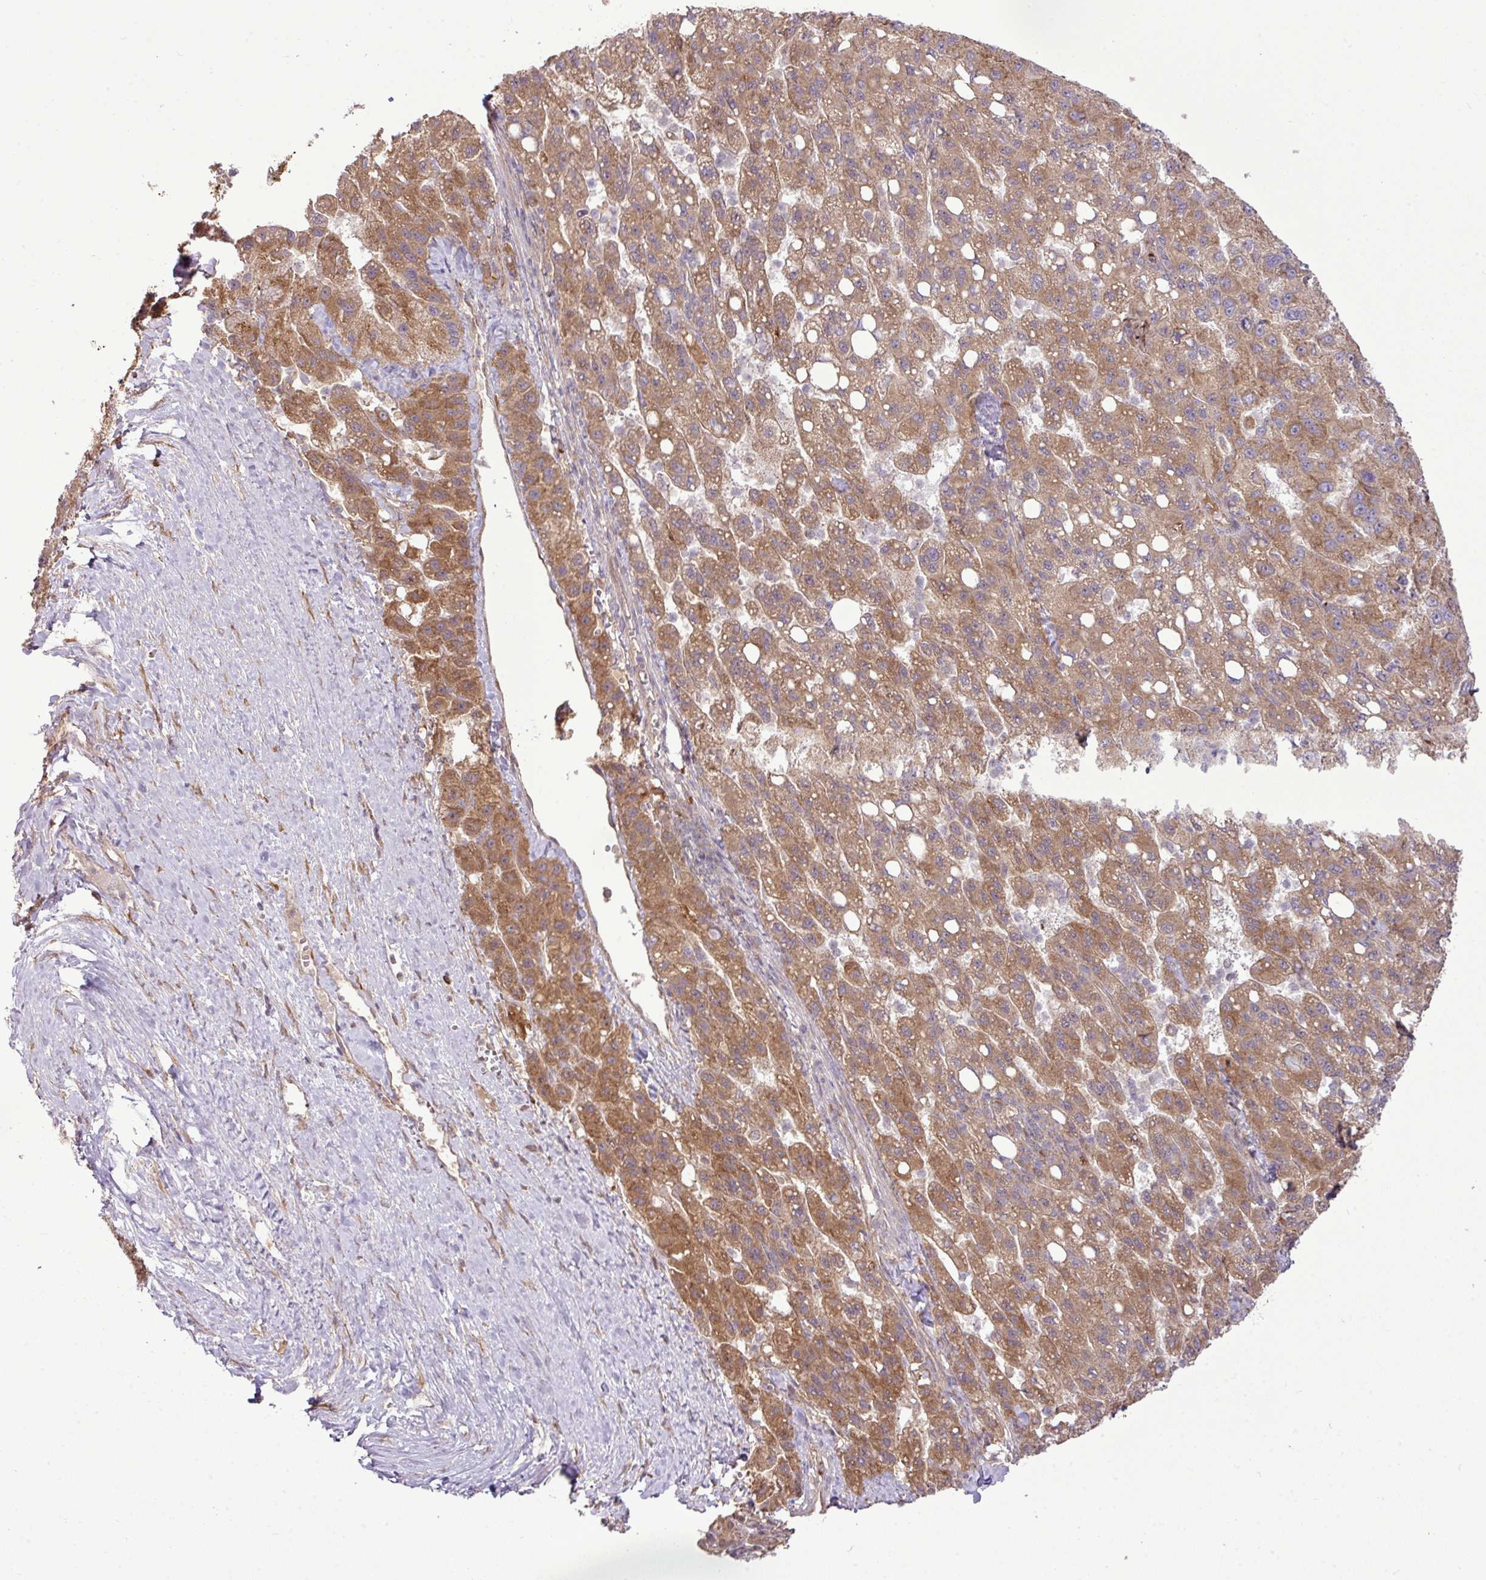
{"staining": {"intensity": "moderate", "quantity": ">75%", "location": "cytoplasmic/membranous"}, "tissue": "liver cancer", "cell_type": "Tumor cells", "image_type": "cancer", "snomed": [{"axis": "morphology", "description": "Carcinoma, Hepatocellular, NOS"}, {"axis": "topography", "description": "Liver"}], "caption": "This histopathology image displays immunohistochemistry (IHC) staining of liver cancer (hepatocellular carcinoma), with medium moderate cytoplasmic/membranous expression in about >75% of tumor cells.", "gene": "DNAAF4", "patient": {"sex": "female", "age": 82}}